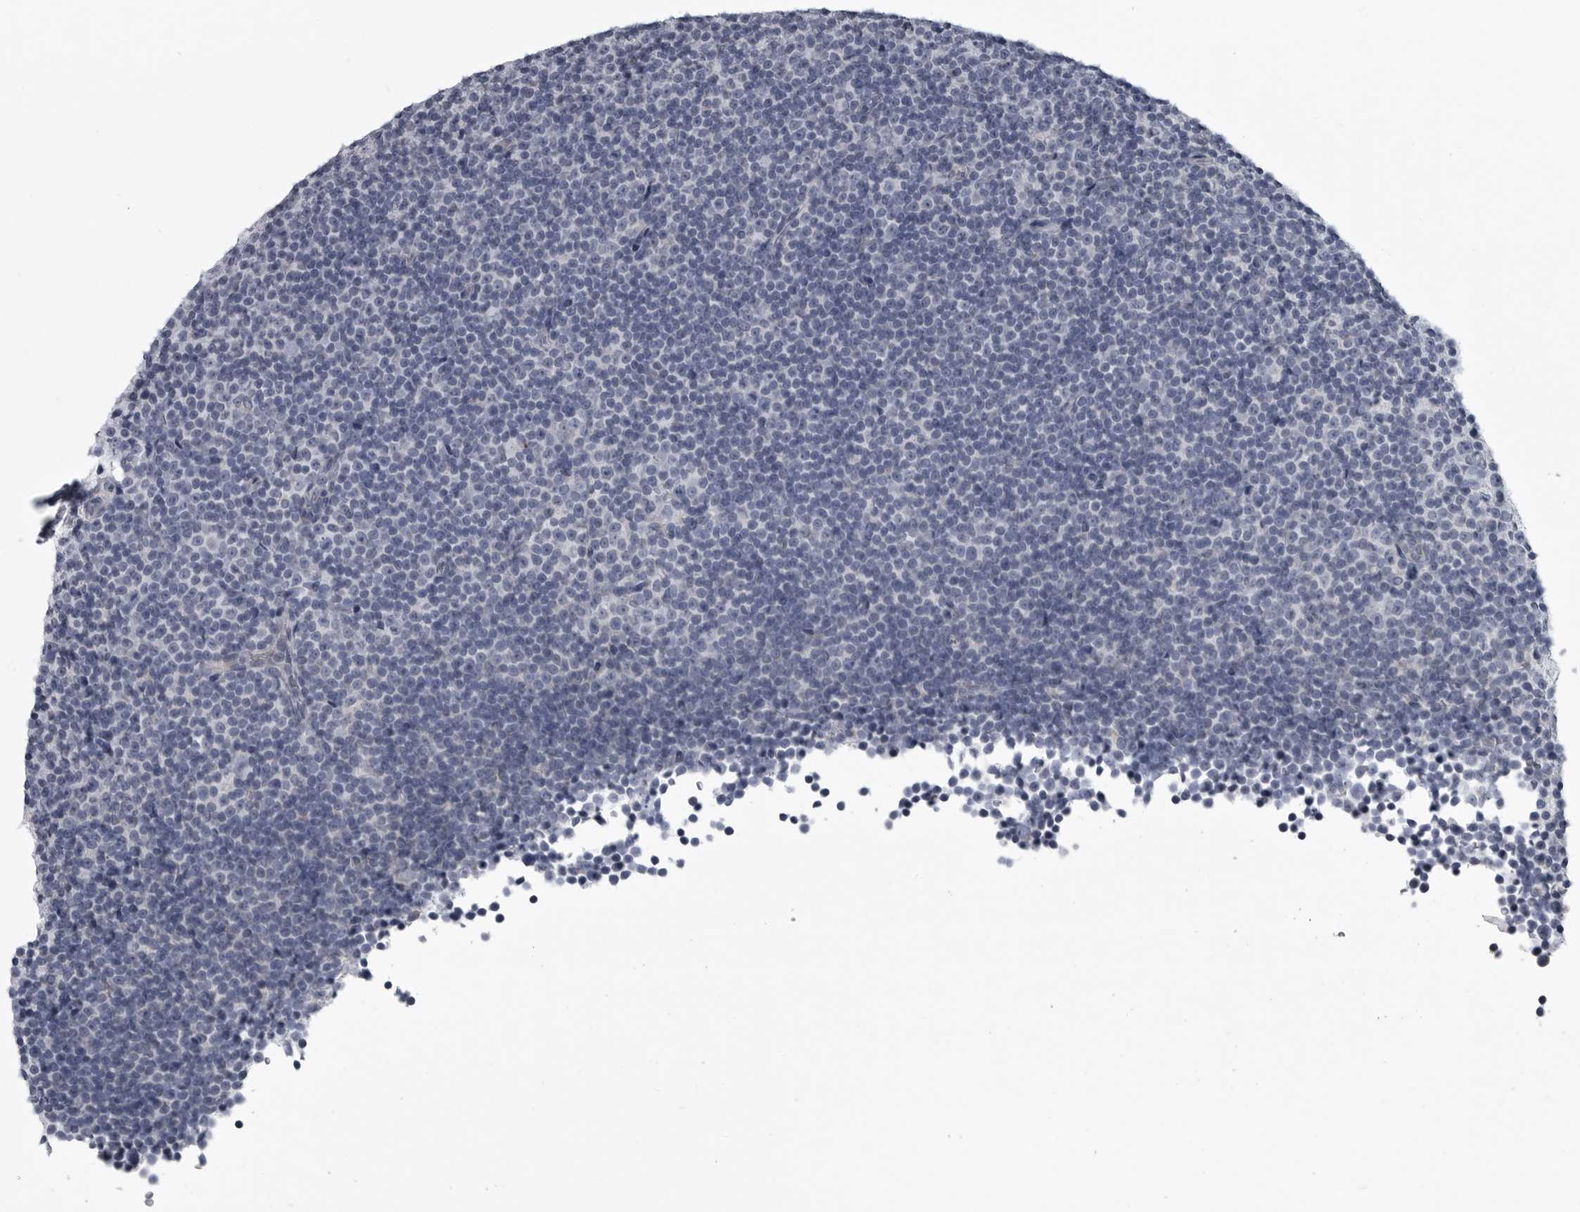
{"staining": {"intensity": "negative", "quantity": "none", "location": "none"}, "tissue": "lymphoma", "cell_type": "Tumor cells", "image_type": "cancer", "snomed": [{"axis": "morphology", "description": "Malignant lymphoma, non-Hodgkin's type, Low grade"}, {"axis": "topography", "description": "Lymph node"}], "caption": "IHC histopathology image of lymphoma stained for a protein (brown), which shows no staining in tumor cells. (DAB immunohistochemistry (IHC), high magnification).", "gene": "MYOC", "patient": {"sex": "female", "age": 67}}